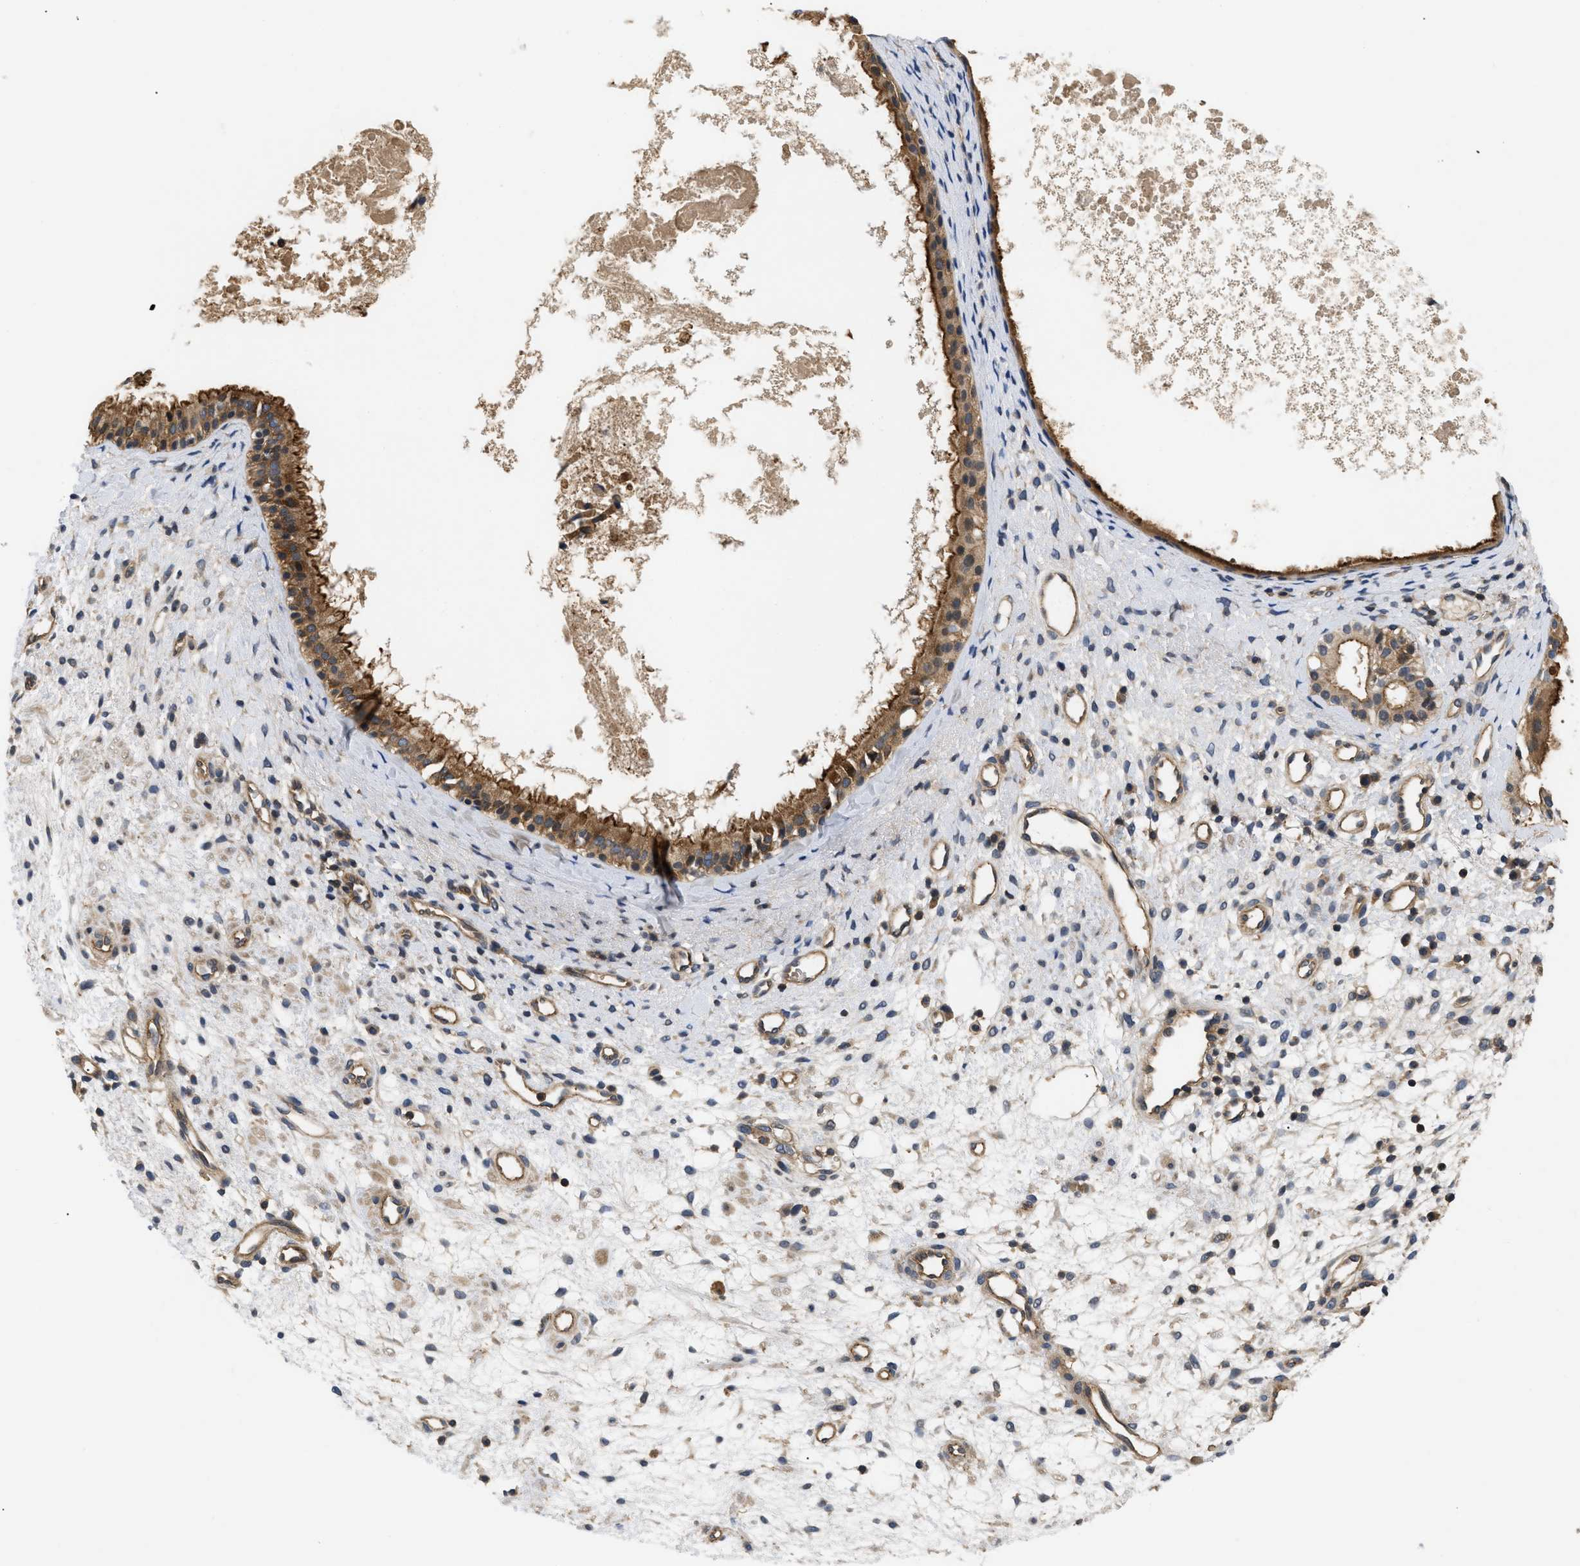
{"staining": {"intensity": "moderate", "quantity": ">75%", "location": "cytoplasmic/membranous"}, "tissue": "nasopharynx", "cell_type": "Respiratory epithelial cells", "image_type": "normal", "snomed": [{"axis": "morphology", "description": "Normal tissue, NOS"}, {"axis": "topography", "description": "Nasopharynx"}], "caption": "An IHC image of unremarkable tissue is shown. Protein staining in brown labels moderate cytoplasmic/membranous positivity in nasopharynx within respiratory epithelial cells. (IHC, brightfield microscopy, high magnification).", "gene": "HMGCR", "patient": {"sex": "male", "age": 22}}